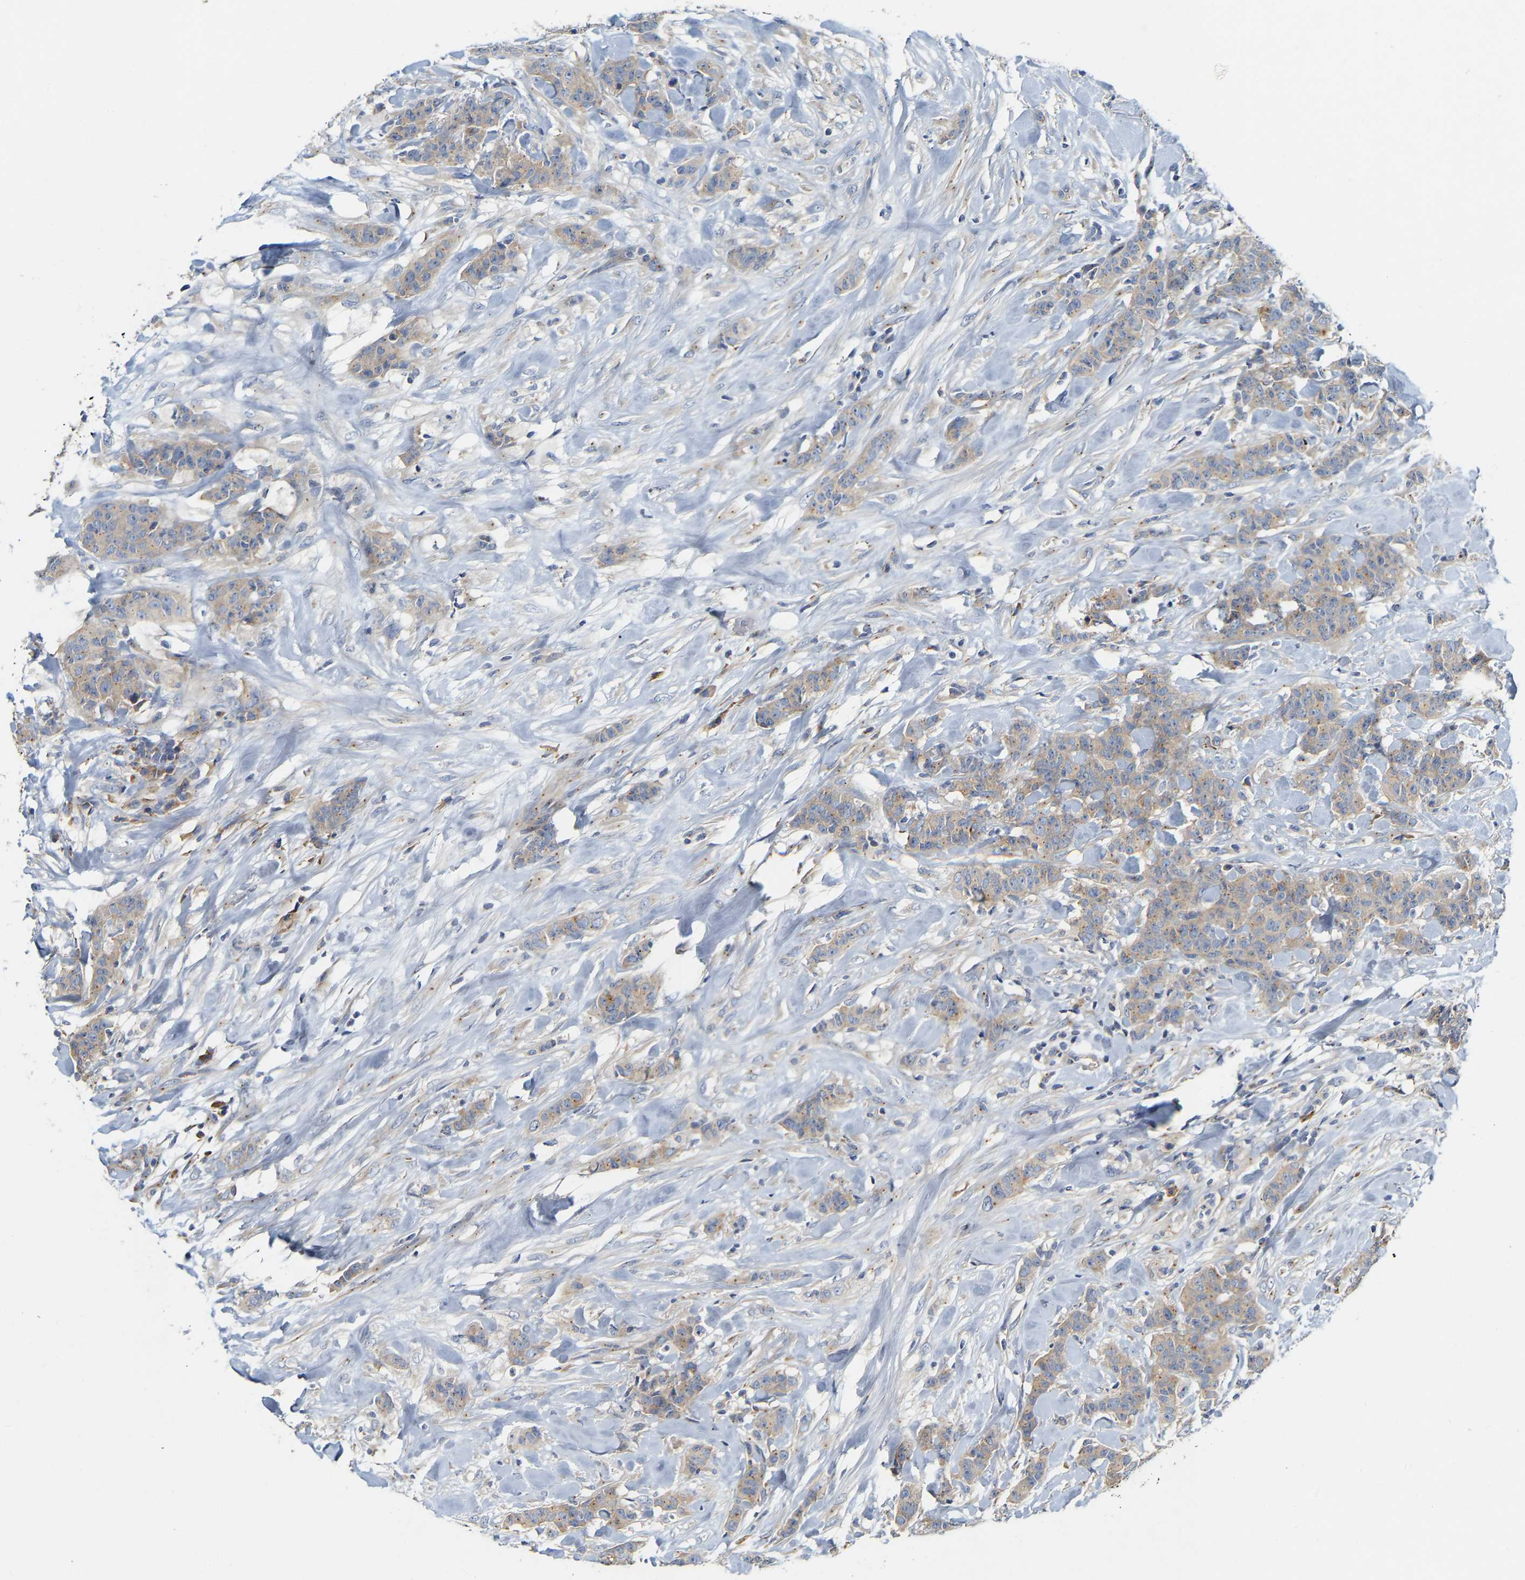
{"staining": {"intensity": "weak", "quantity": ">75%", "location": "cytoplasmic/membranous"}, "tissue": "breast cancer", "cell_type": "Tumor cells", "image_type": "cancer", "snomed": [{"axis": "morphology", "description": "Normal tissue, NOS"}, {"axis": "morphology", "description": "Duct carcinoma"}, {"axis": "topography", "description": "Breast"}], "caption": "Protein expression analysis of human breast infiltrating ductal carcinoma reveals weak cytoplasmic/membranous expression in approximately >75% of tumor cells. (DAB IHC with brightfield microscopy, high magnification).", "gene": "PCNT", "patient": {"sex": "female", "age": 40}}